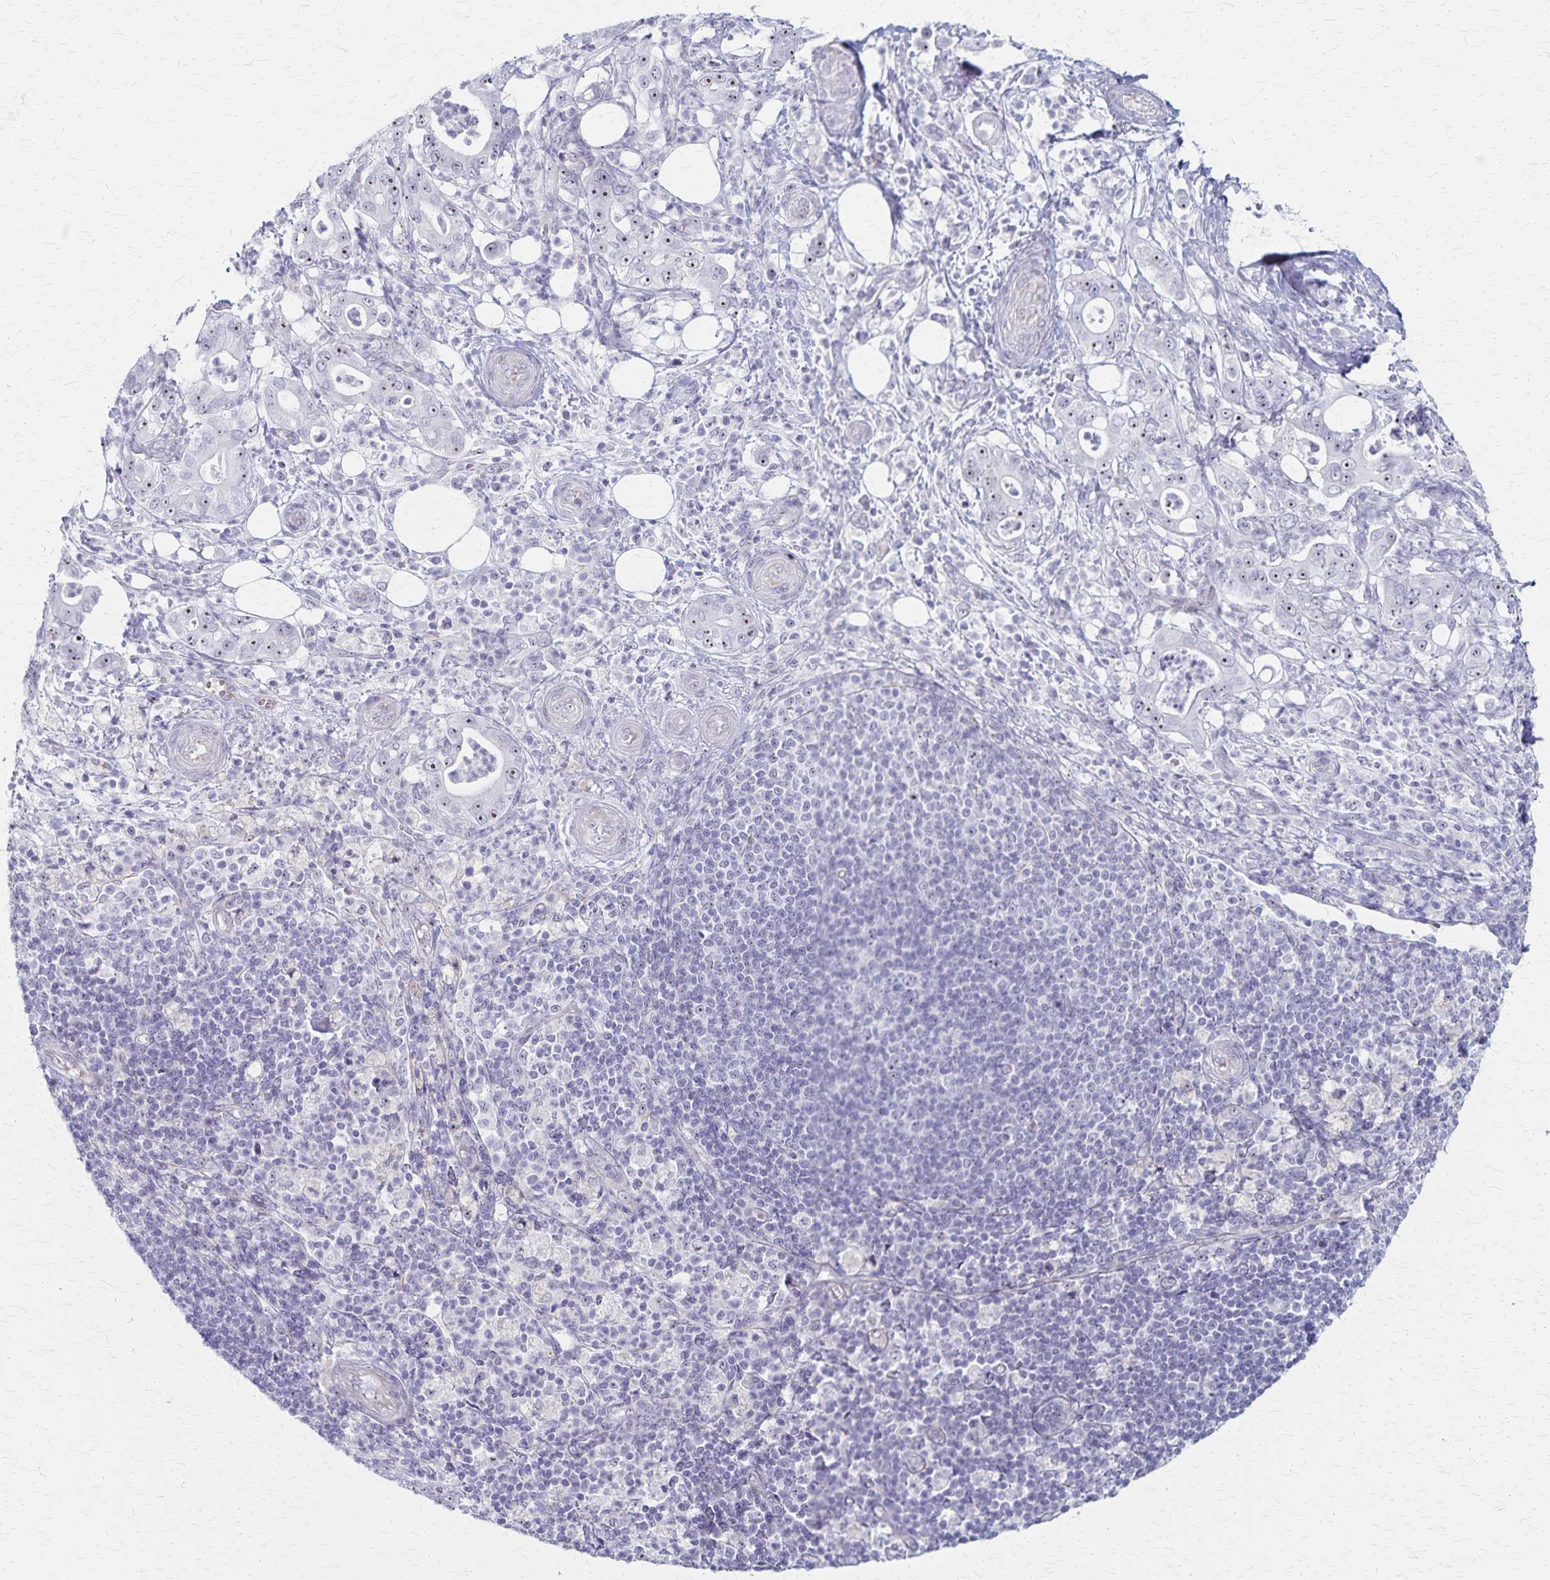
{"staining": {"intensity": "weak", "quantity": ">75%", "location": "nuclear"}, "tissue": "pancreatic cancer", "cell_type": "Tumor cells", "image_type": "cancer", "snomed": [{"axis": "morphology", "description": "Adenocarcinoma, NOS"}, {"axis": "topography", "description": "Pancreas"}], "caption": "Pancreatic adenocarcinoma stained with a brown dye demonstrates weak nuclear positive expression in about >75% of tumor cells.", "gene": "DLK2", "patient": {"sex": "male", "age": 71}}